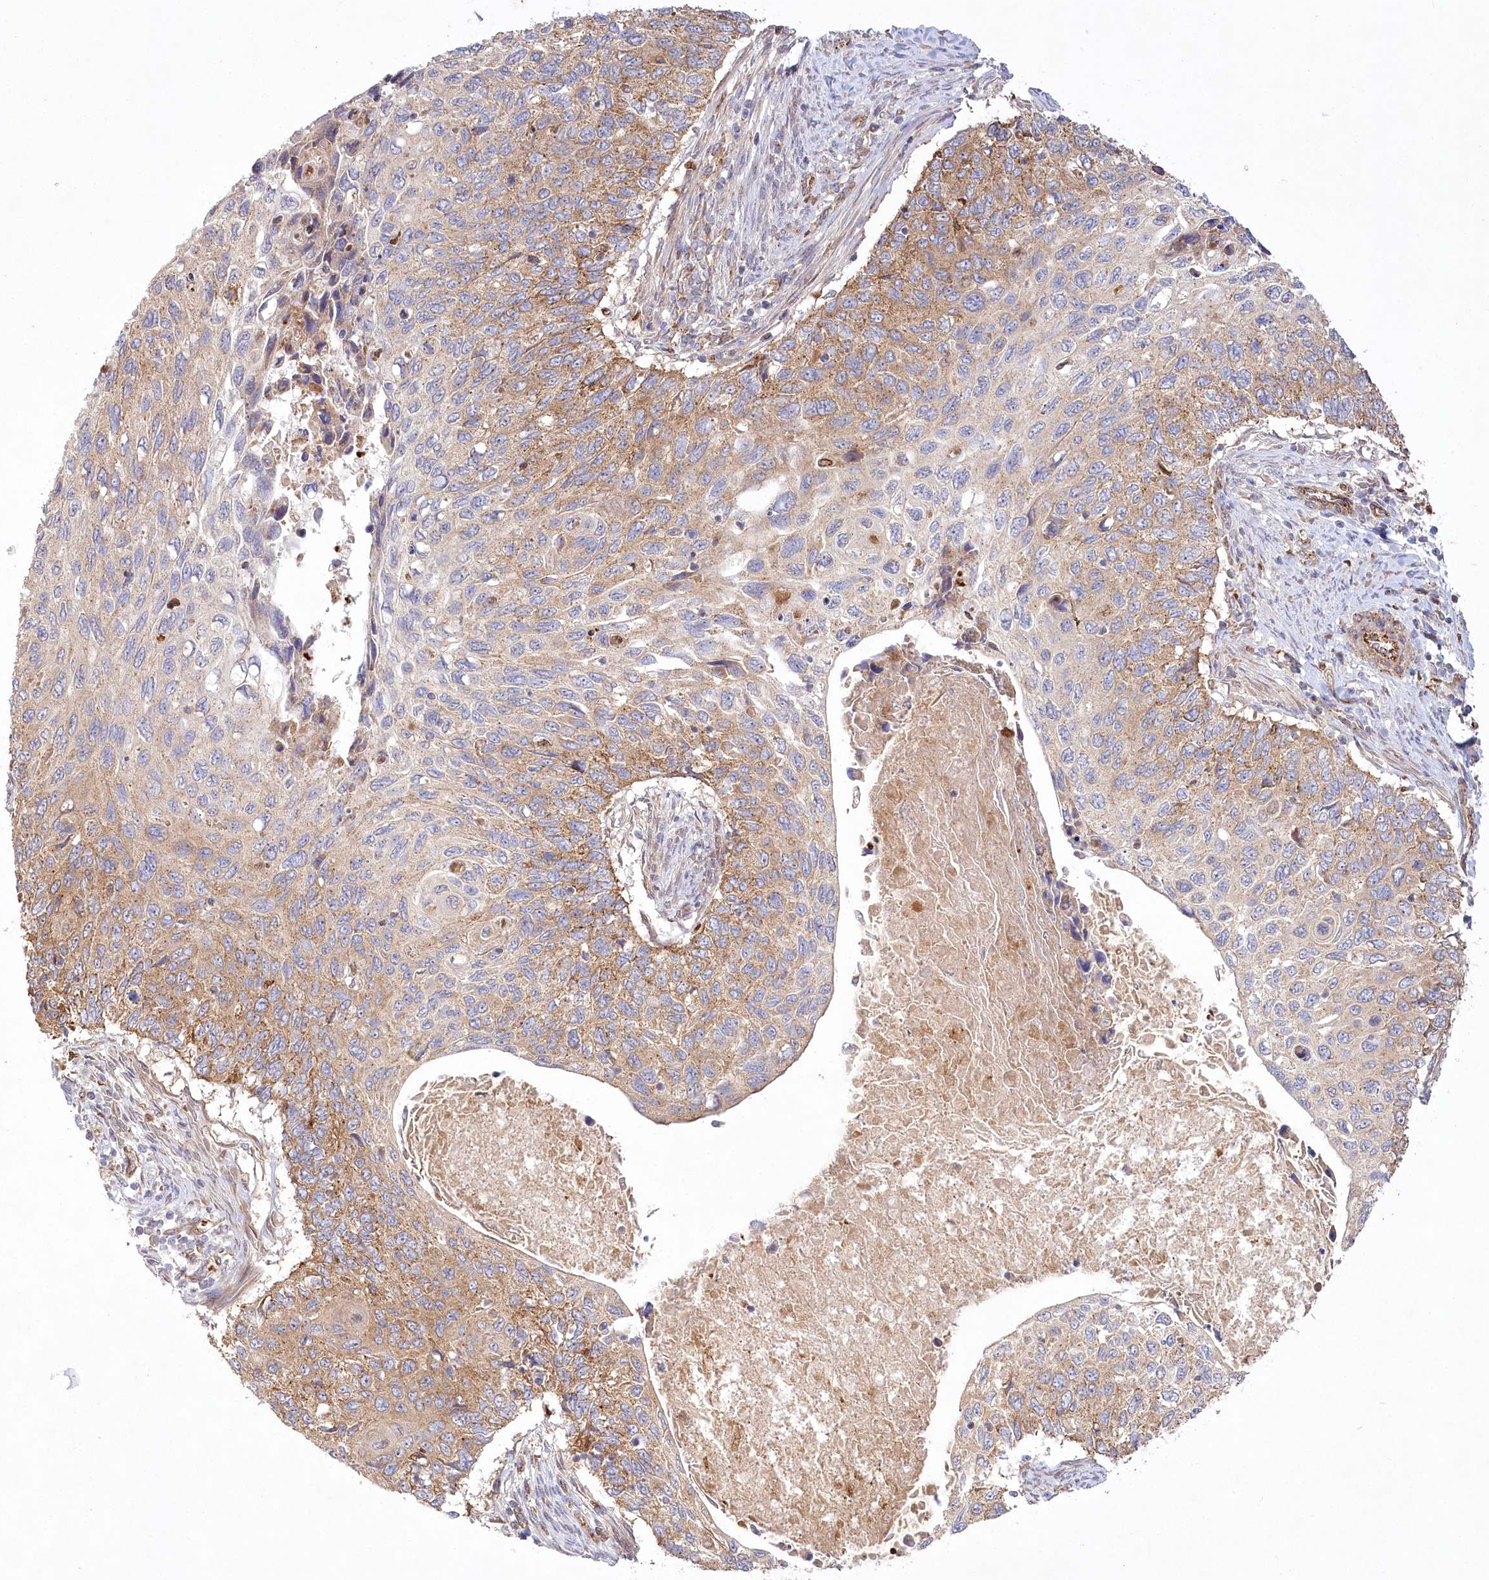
{"staining": {"intensity": "moderate", "quantity": "25%-75%", "location": "cytoplasmic/membranous"}, "tissue": "cervical cancer", "cell_type": "Tumor cells", "image_type": "cancer", "snomed": [{"axis": "morphology", "description": "Squamous cell carcinoma, NOS"}, {"axis": "topography", "description": "Cervix"}], "caption": "High-magnification brightfield microscopy of cervical squamous cell carcinoma stained with DAB (3,3'-diaminobenzidine) (brown) and counterstained with hematoxylin (blue). tumor cells exhibit moderate cytoplasmic/membranous staining is seen in about25%-75% of cells.", "gene": "COMMD3", "patient": {"sex": "female", "age": 70}}